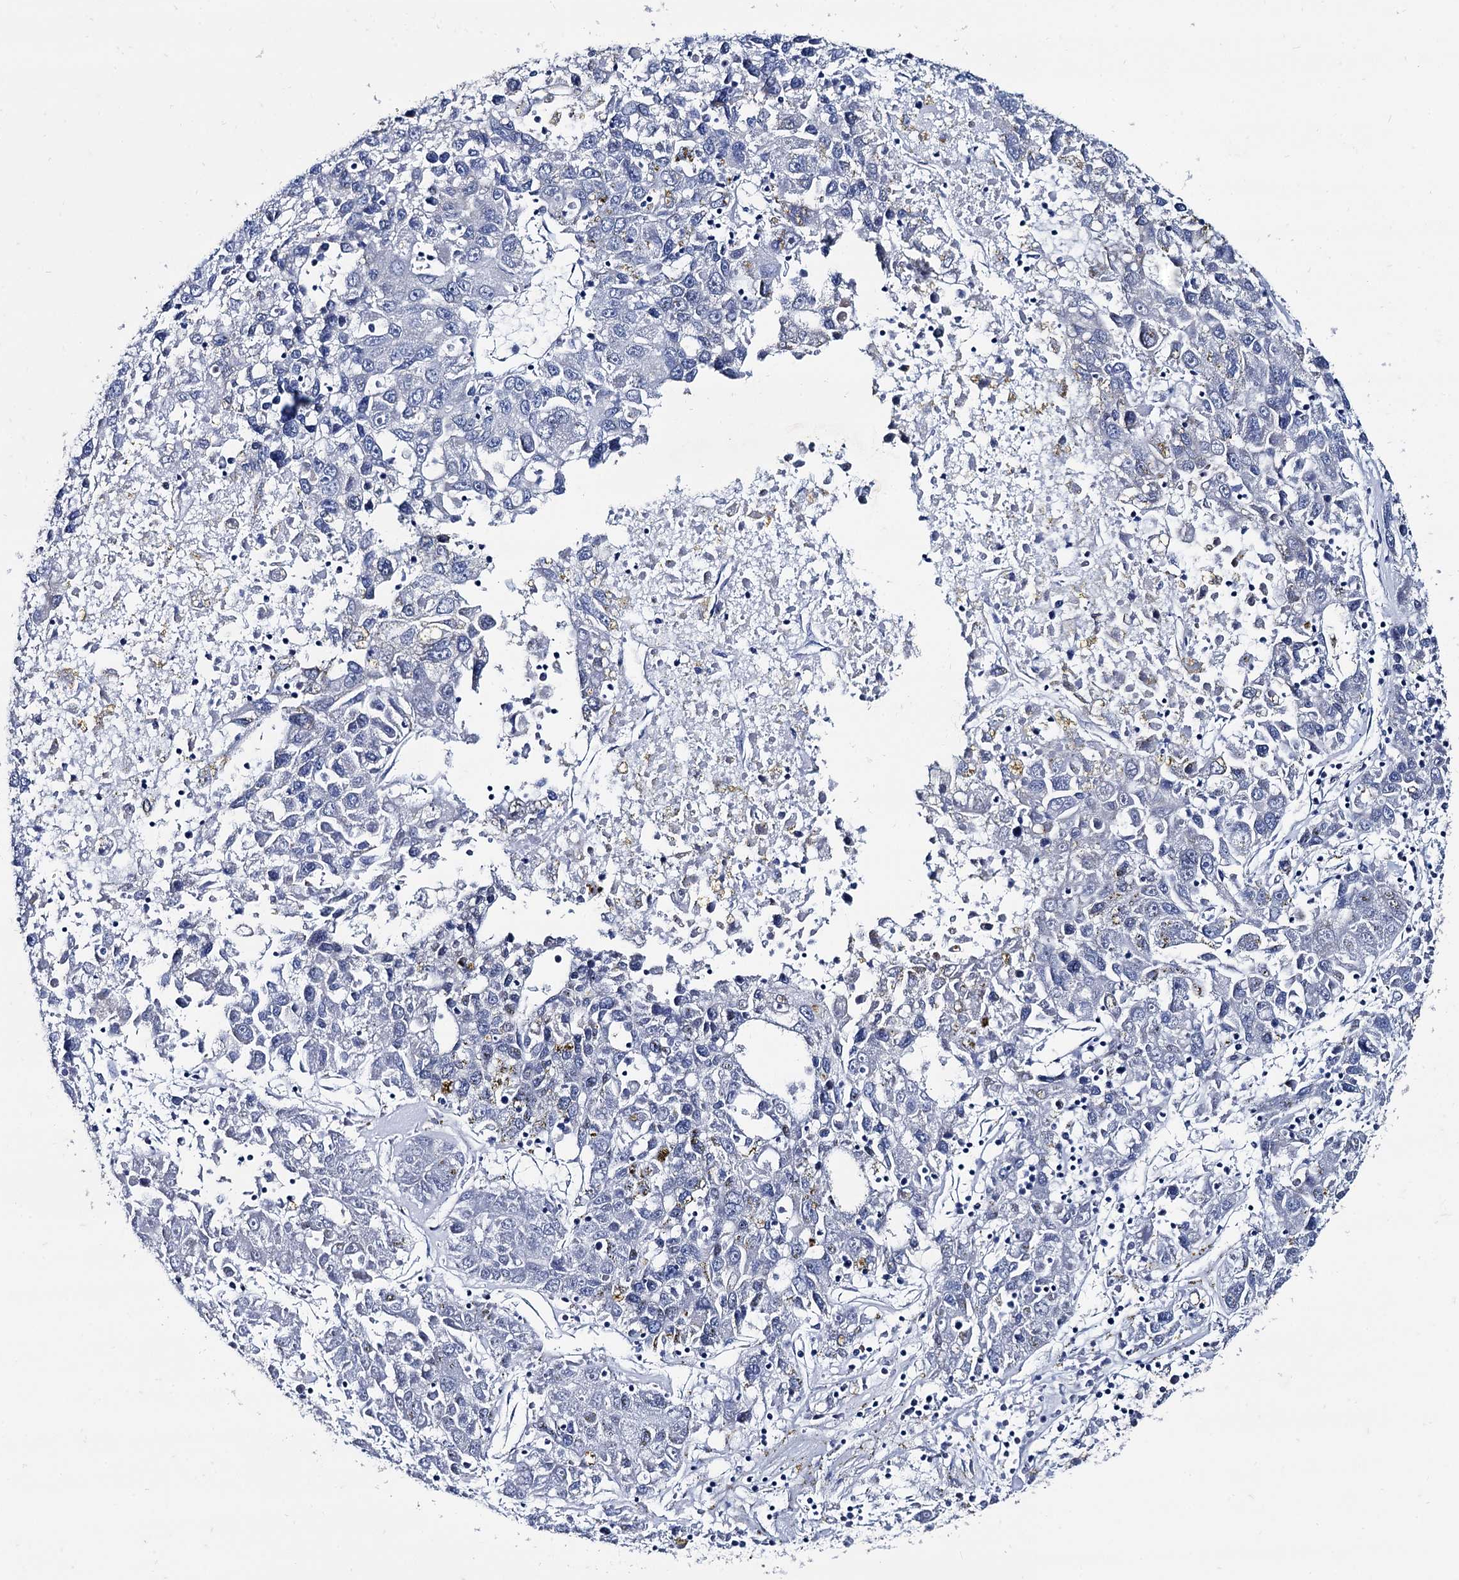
{"staining": {"intensity": "negative", "quantity": "none", "location": "none"}, "tissue": "liver cancer", "cell_type": "Tumor cells", "image_type": "cancer", "snomed": [{"axis": "morphology", "description": "Carcinoma, Hepatocellular, NOS"}, {"axis": "topography", "description": "Liver"}], "caption": "The histopathology image displays no significant positivity in tumor cells of hepatocellular carcinoma (liver).", "gene": "FOXR2", "patient": {"sex": "male", "age": 49}}